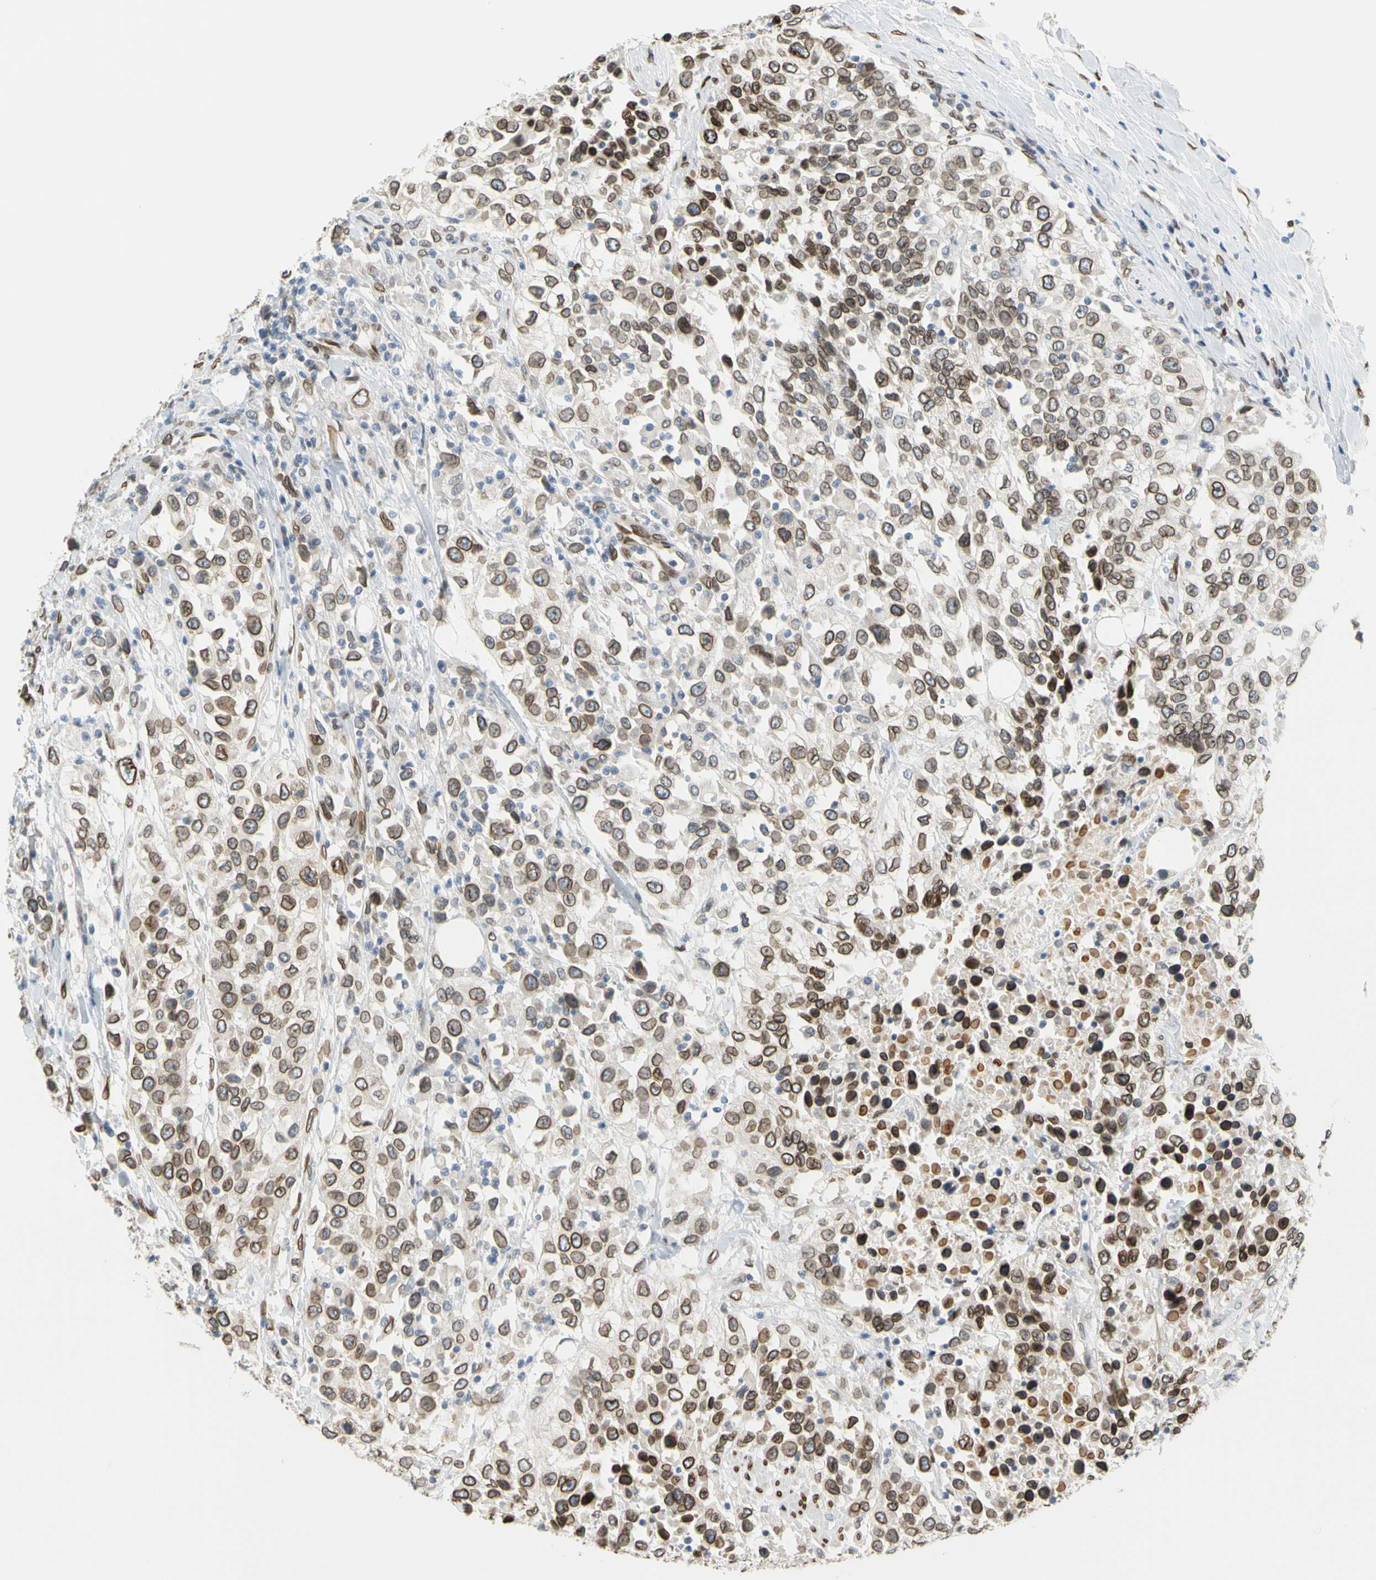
{"staining": {"intensity": "strong", "quantity": ">75%", "location": "cytoplasmic/membranous,nuclear"}, "tissue": "urothelial cancer", "cell_type": "Tumor cells", "image_type": "cancer", "snomed": [{"axis": "morphology", "description": "Urothelial carcinoma, High grade"}, {"axis": "topography", "description": "Urinary bladder"}], "caption": "Protein expression analysis of human high-grade urothelial carcinoma reveals strong cytoplasmic/membranous and nuclear positivity in about >75% of tumor cells. Nuclei are stained in blue.", "gene": "SUN1", "patient": {"sex": "female", "age": 80}}